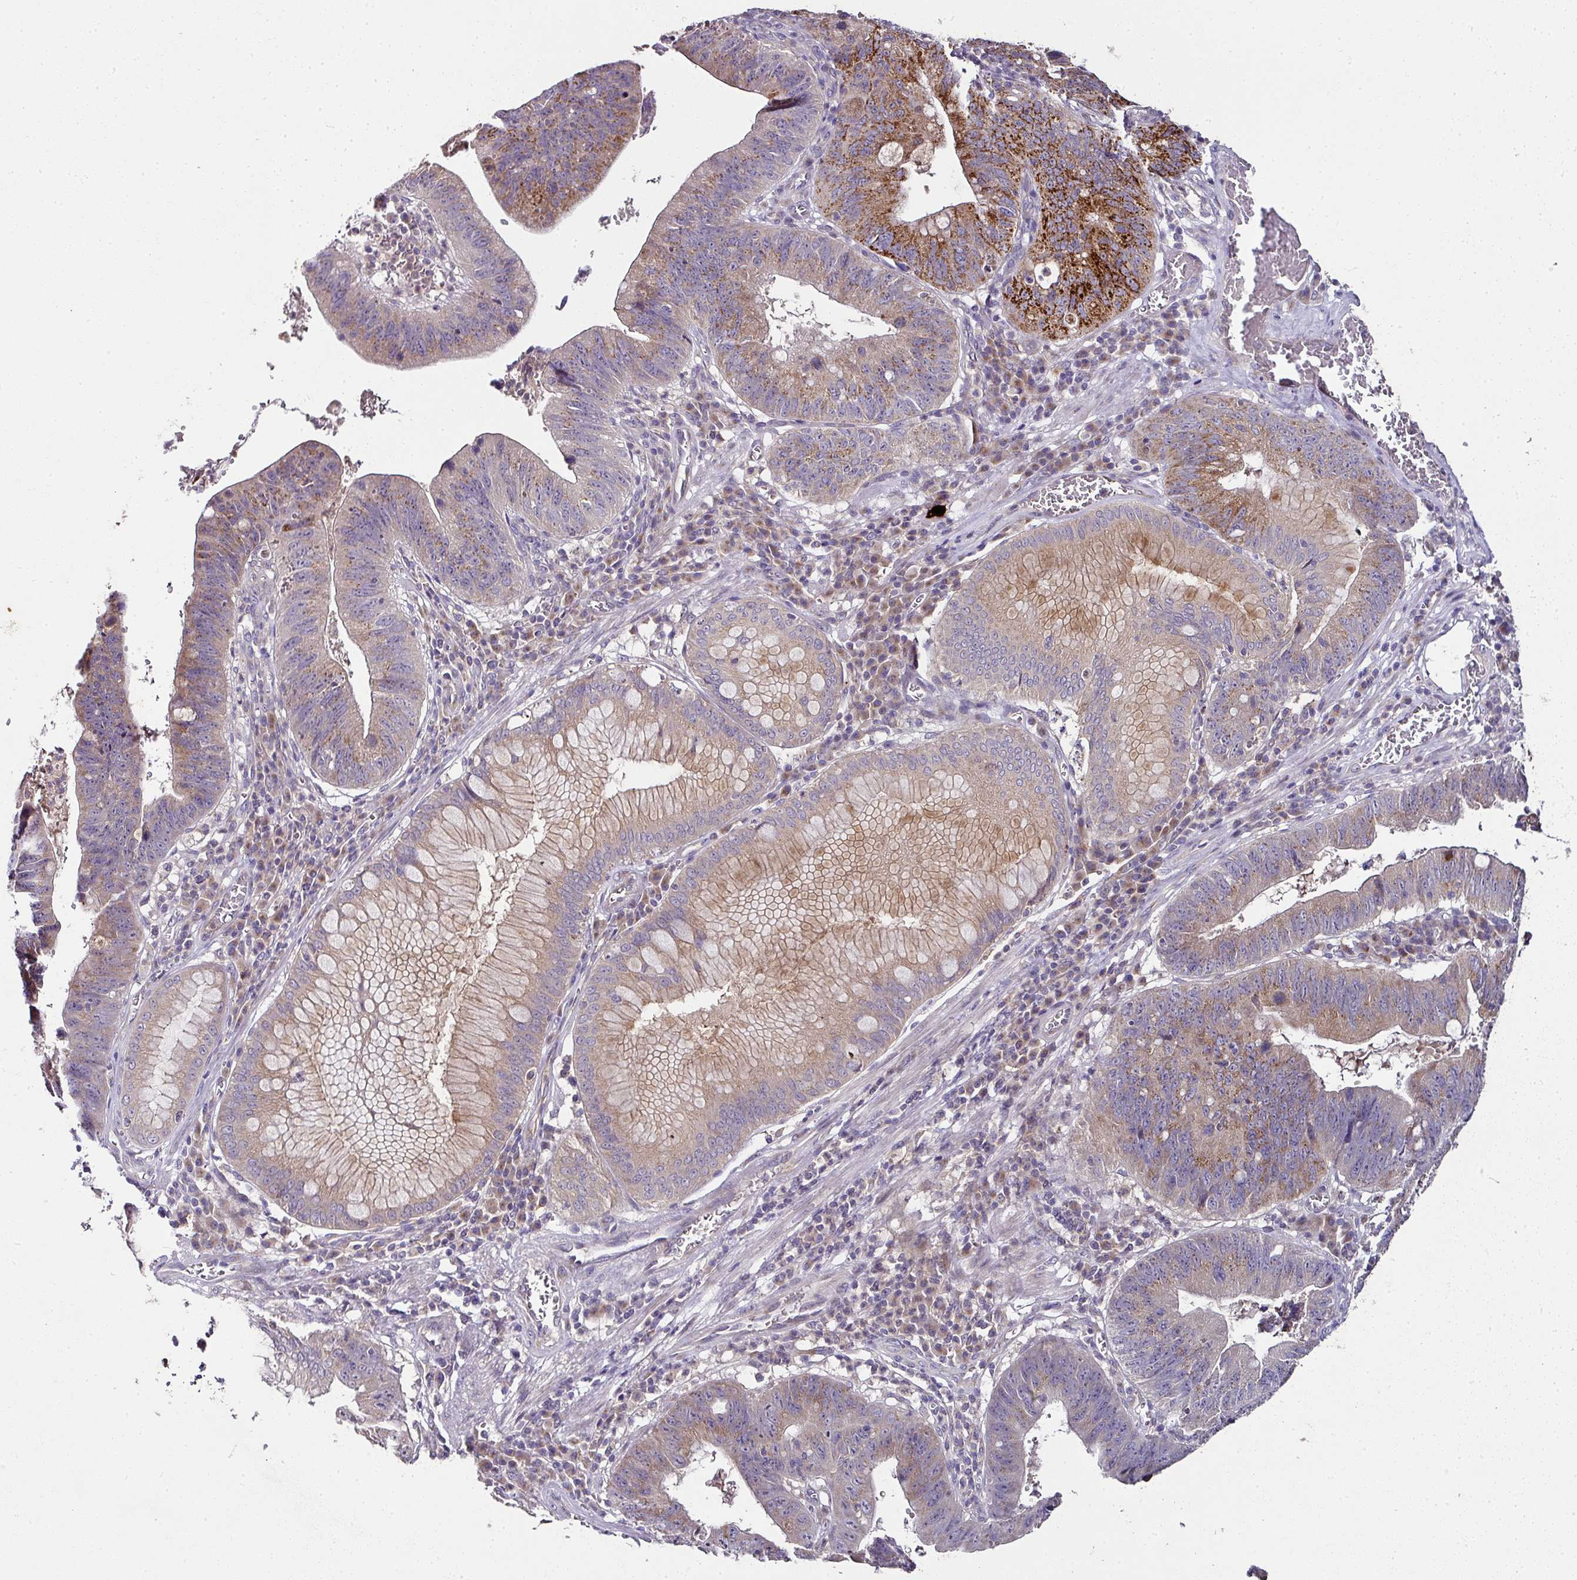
{"staining": {"intensity": "strong", "quantity": "25%-75%", "location": "cytoplasmic/membranous"}, "tissue": "stomach cancer", "cell_type": "Tumor cells", "image_type": "cancer", "snomed": [{"axis": "morphology", "description": "Adenocarcinoma, NOS"}, {"axis": "topography", "description": "Stomach"}], "caption": "Approximately 25%-75% of tumor cells in stomach adenocarcinoma reveal strong cytoplasmic/membranous protein expression as visualized by brown immunohistochemical staining.", "gene": "SKIC2", "patient": {"sex": "male", "age": 59}}